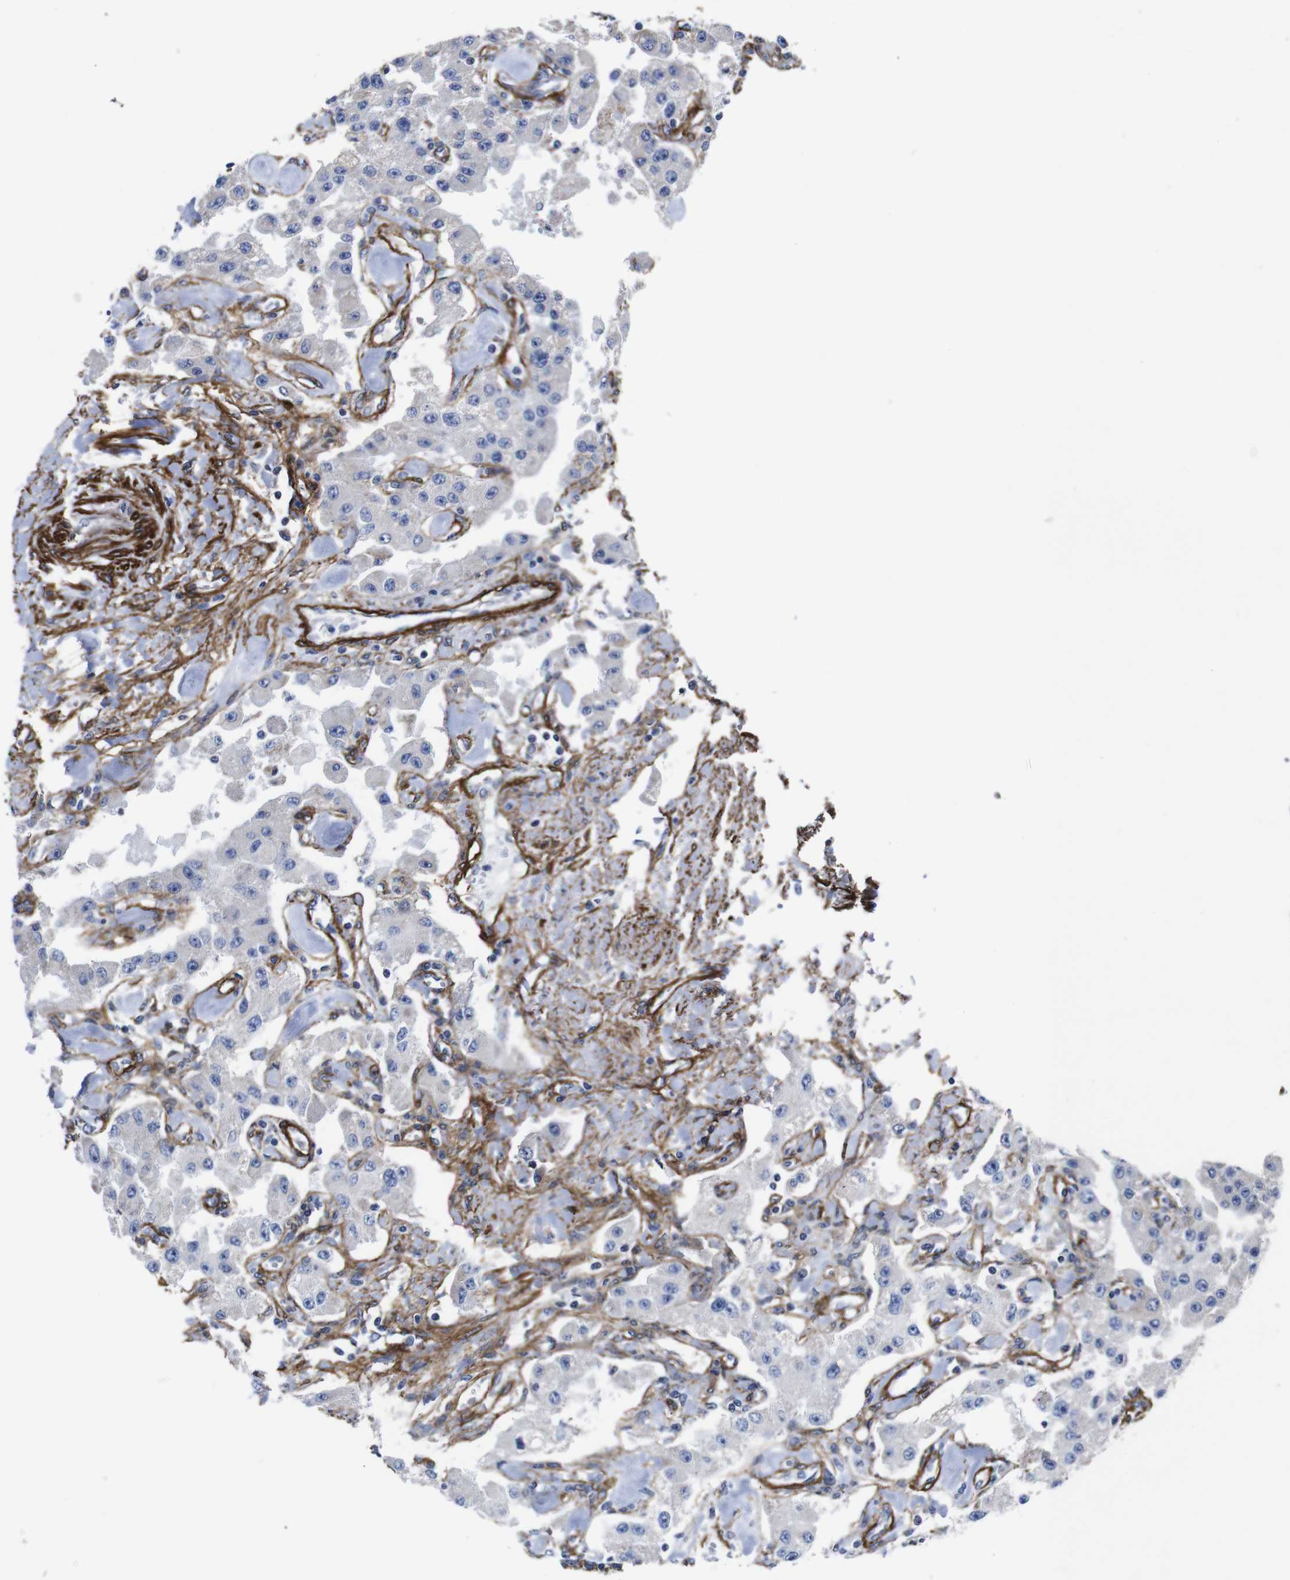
{"staining": {"intensity": "negative", "quantity": "none", "location": "none"}, "tissue": "carcinoid", "cell_type": "Tumor cells", "image_type": "cancer", "snomed": [{"axis": "morphology", "description": "Carcinoid, malignant, NOS"}, {"axis": "topography", "description": "Pancreas"}], "caption": "This is an IHC micrograph of carcinoid (malignant). There is no staining in tumor cells.", "gene": "WNT10A", "patient": {"sex": "male", "age": 41}}